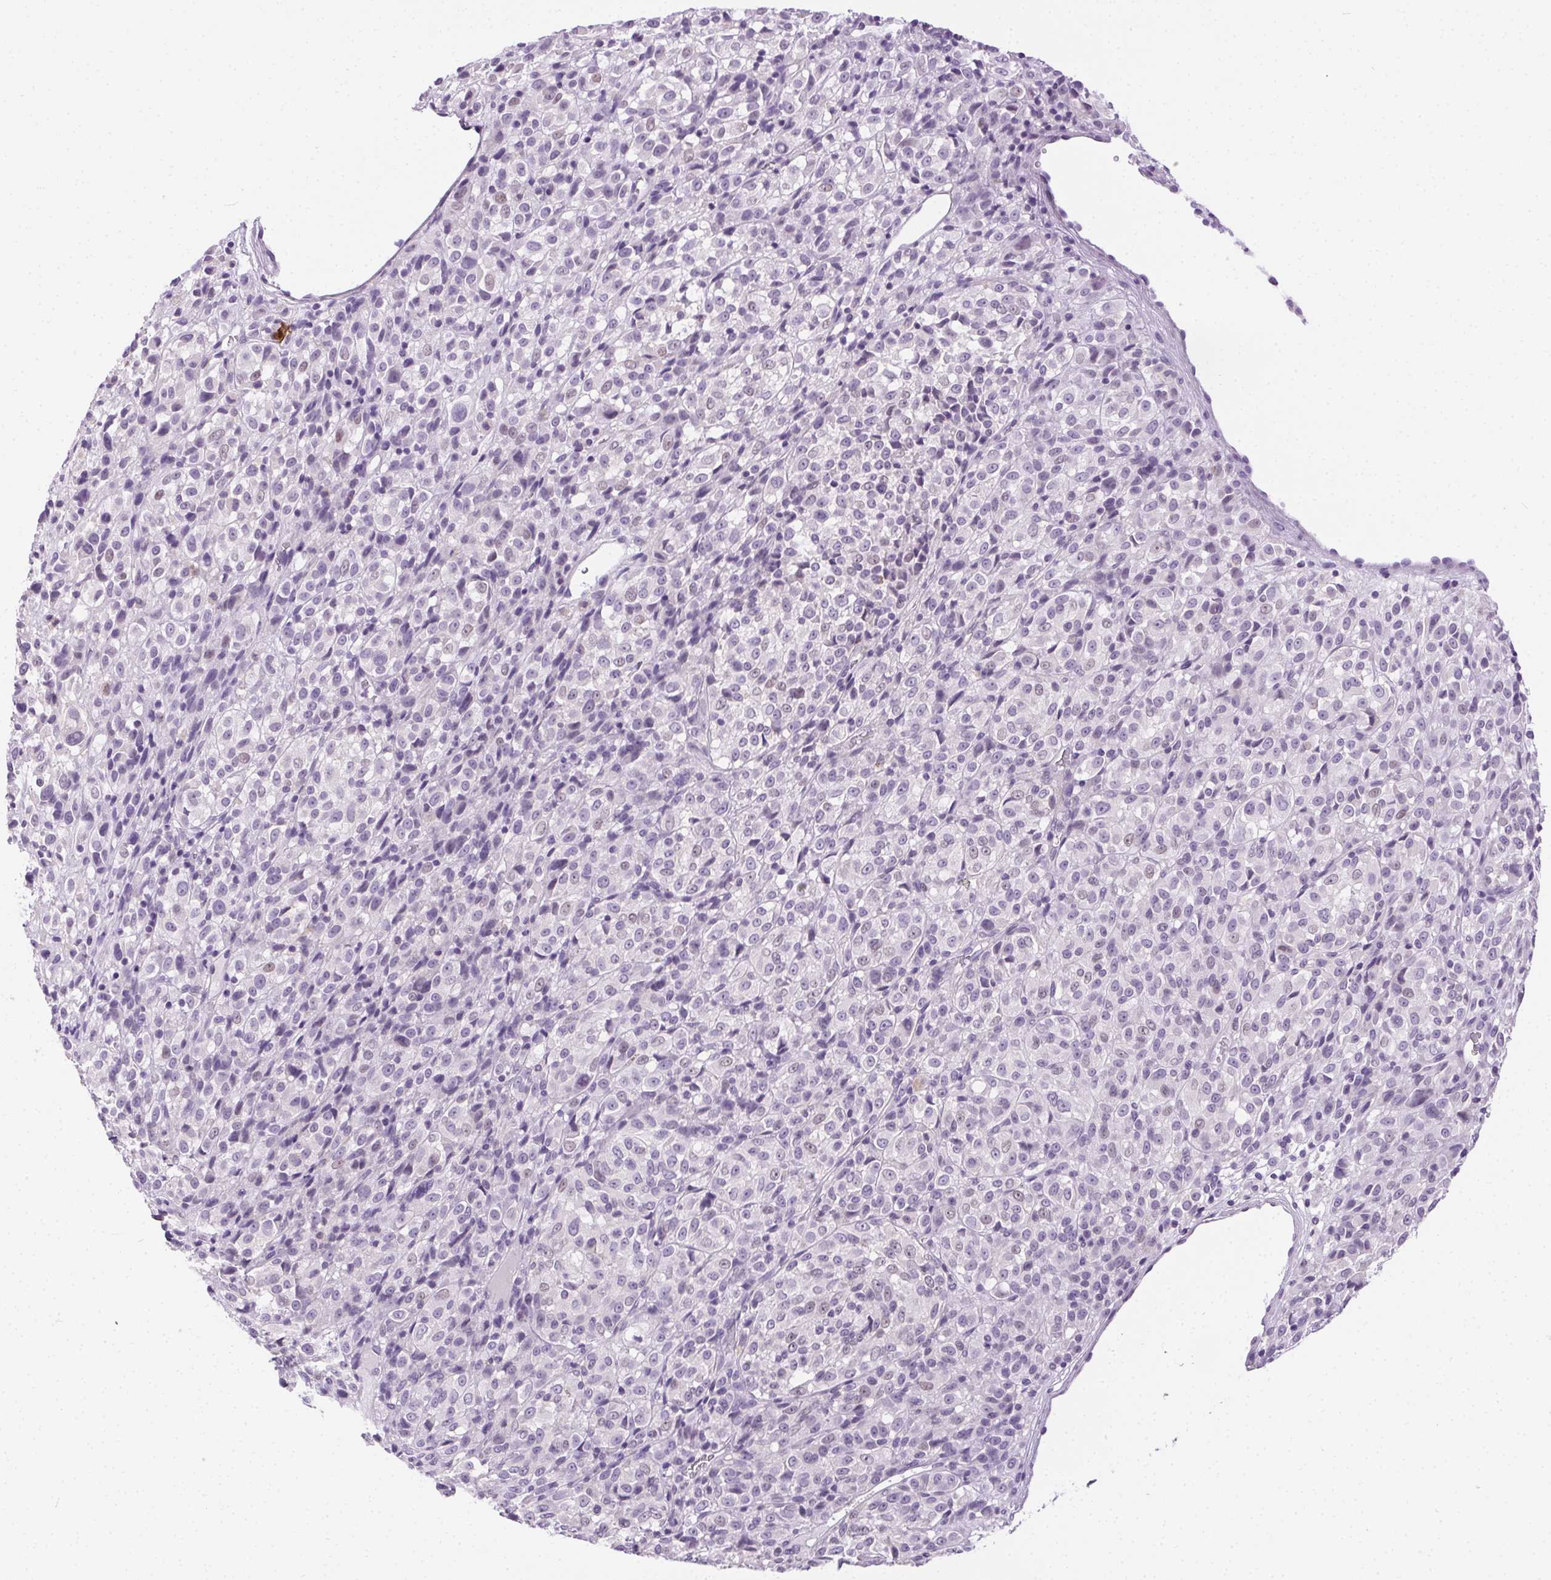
{"staining": {"intensity": "negative", "quantity": "none", "location": "none"}, "tissue": "melanoma", "cell_type": "Tumor cells", "image_type": "cancer", "snomed": [{"axis": "morphology", "description": "Malignant melanoma, Metastatic site"}, {"axis": "topography", "description": "Brain"}], "caption": "Protein analysis of malignant melanoma (metastatic site) shows no significant positivity in tumor cells.", "gene": "C20orf85", "patient": {"sex": "female", "age": 56}}